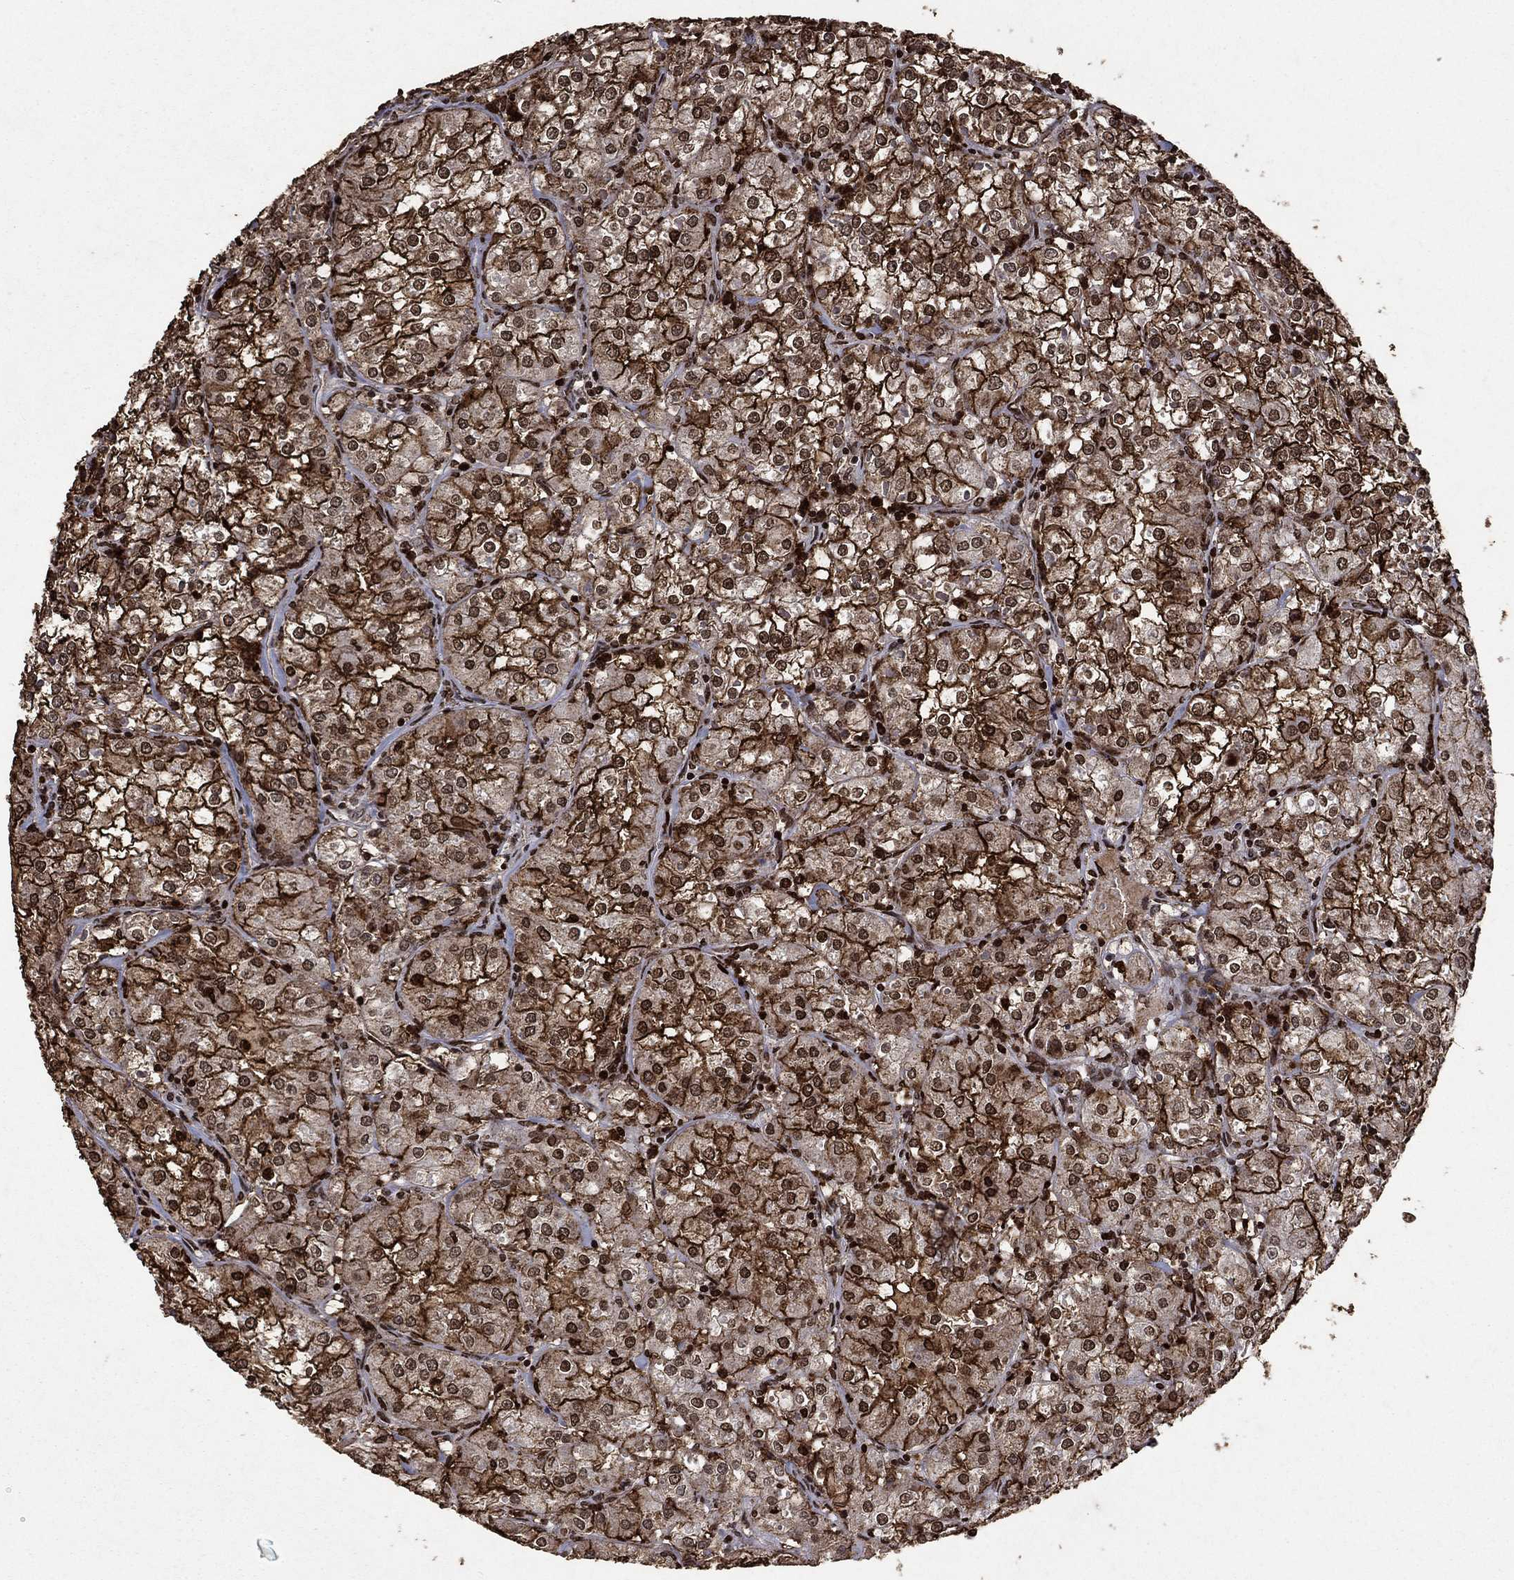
{"staining": {"intensity": "strong", "quantity": "25%-75%", "location": "cytoplasmic/membranous,nuclear"}, "tissue": "renal cancer", "cell_type": "Tumor cells", "image_type": "cancer", "snomed": [{"axis": "morphology", "description": "Adenocarcinoma, NOS"}, {"axis": "topography", "description": "Kidney"}], "caption": "Immunohistochemistry (DAB) staining of human renal cancer exhibits strong cytoplasmic/membranous and nuclear protein positivity in about 25%-75% of tumor cells.", "gene": "CD24", "patient": {"sex": "male", "age": 77}}